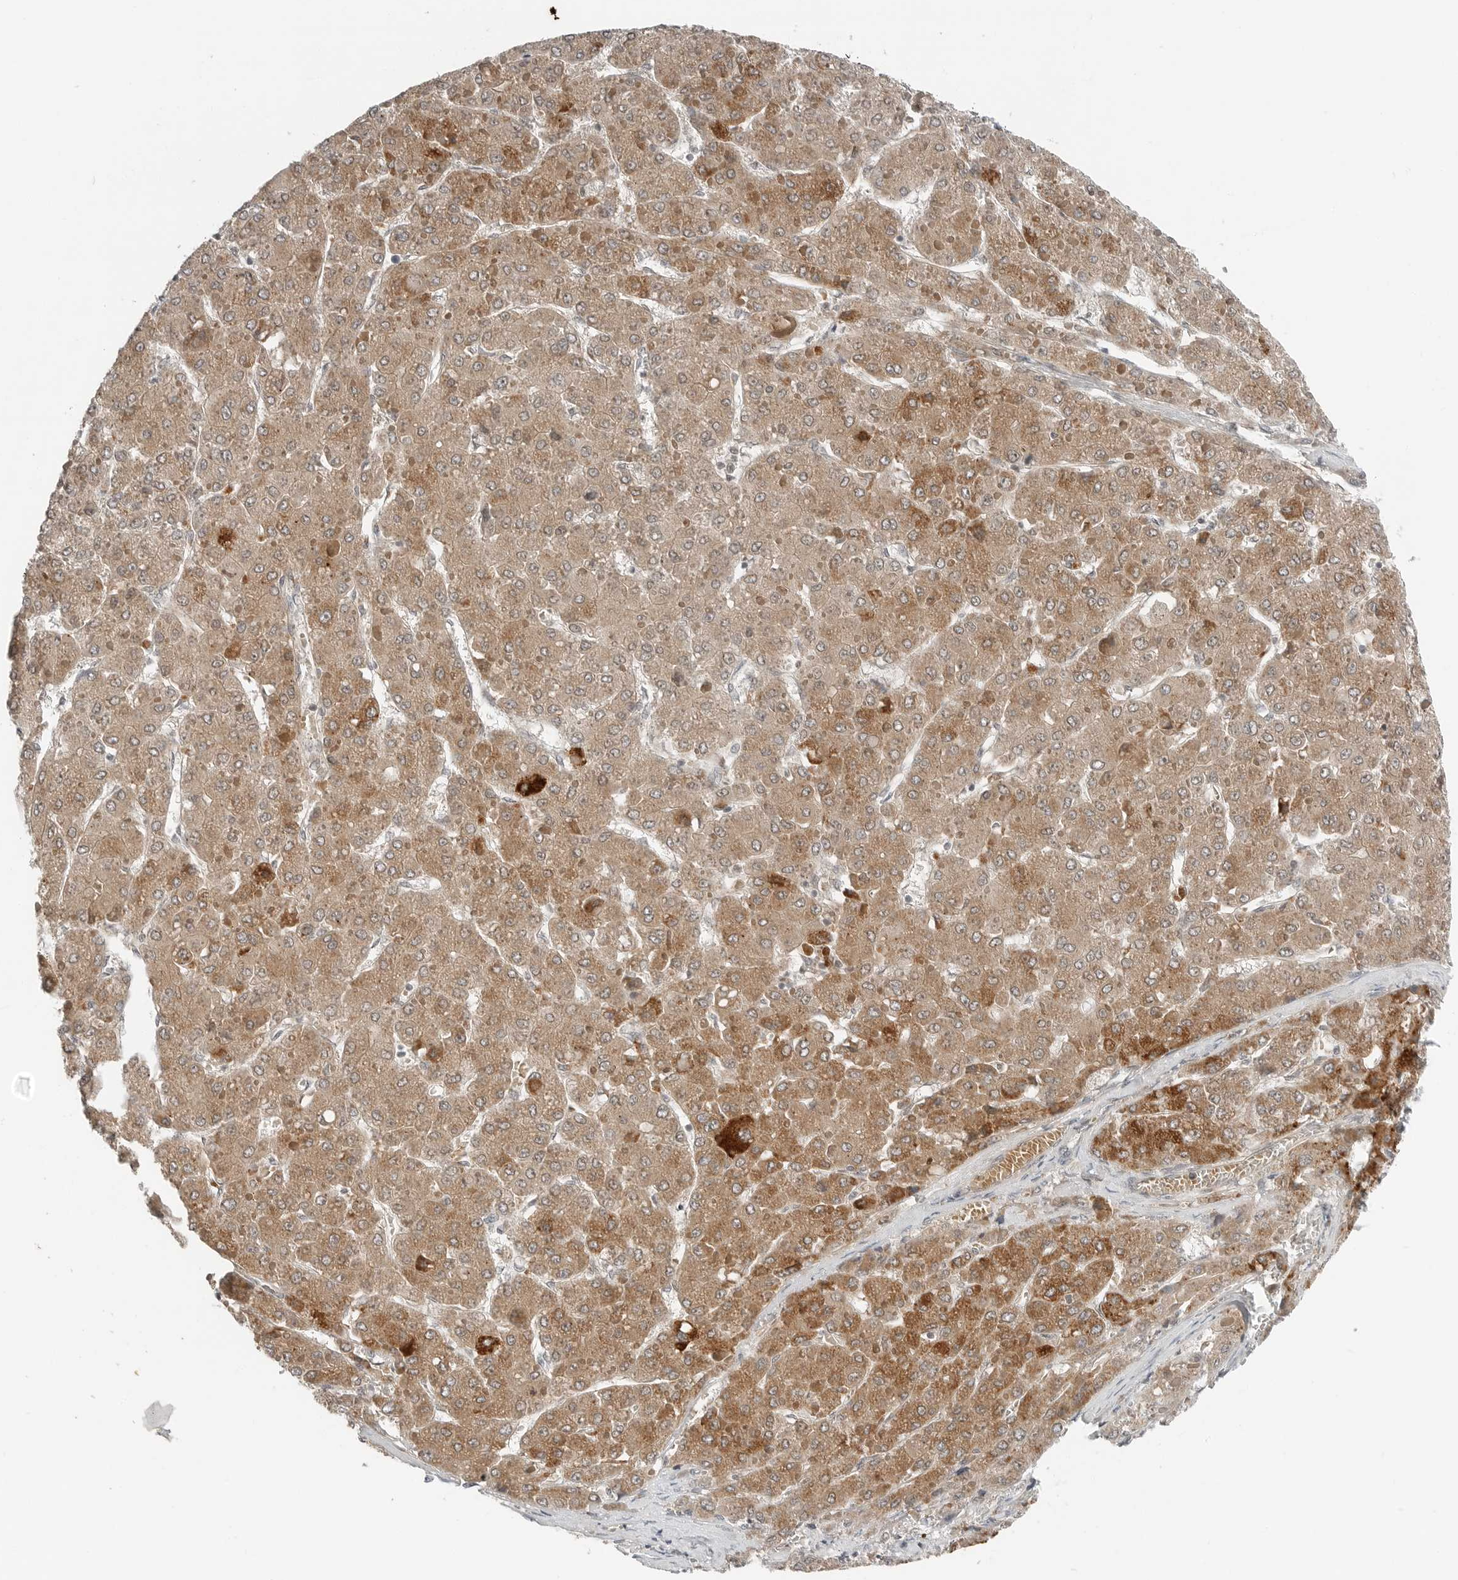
{"staining": {"intensity": "strong", "quantity": "<25%", "location": "cytoplasmic/membranous"}, "tissue": "liver cancer", "cell_type": "Tumor cells", "image_type": "cancer", "snomed": [{"axis": "morphology", "description": "Carcinoma, Hepatocellular, NOS"}, {"axis": "topography", "description": "Liver"}], "caption": "Immunohistochemistry of liver hepatocellular carcinoma exhibits medium levels of strong cytoplasmic/membranous expression in about <25% of tumor cells.", "gene": "FCRLB", "patient": {"sex": "female", "age": 73}}